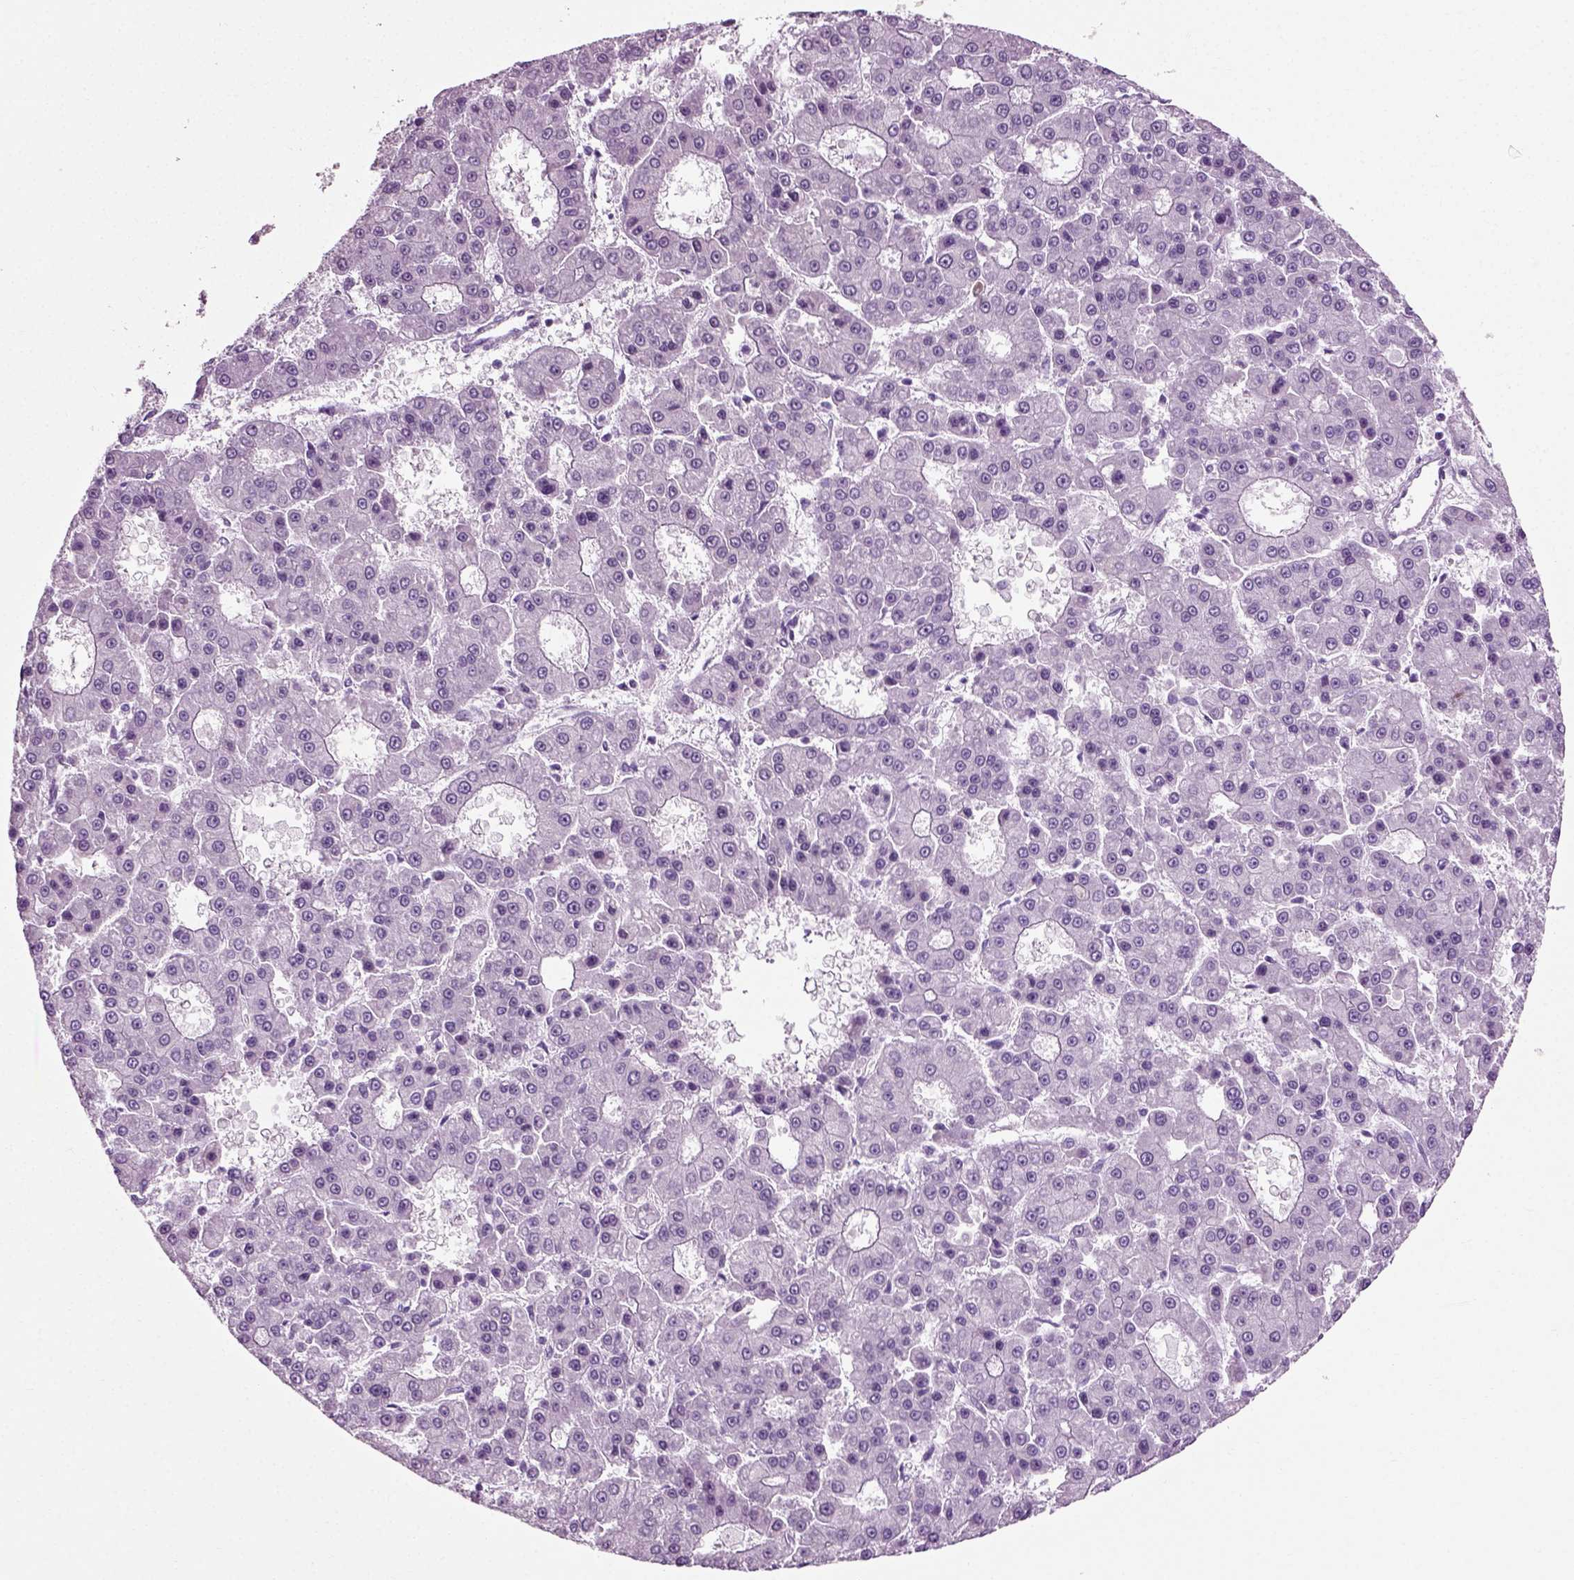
{"staining": {"intensity": "negative", "quantity": "none", "location": "none"}, "tissue": "liver cancer", "cell_type": "Tumor cells", "image_type": "cancer", "snomed": [{"axis": "morphology", "description": "Carcinoma, Hepatocellular, NOS"}, {"axis": "topography", "description": "Liver"}], "caption": "Histopathology image shows no protein expression in tumor cells of liver hepatocellular carcinoma tissue. (Immunohistochemistry, brightfield microscopy, high magnification).", "gene": "SLC26A8", "patient": {"sex": "male", "age": 70}}